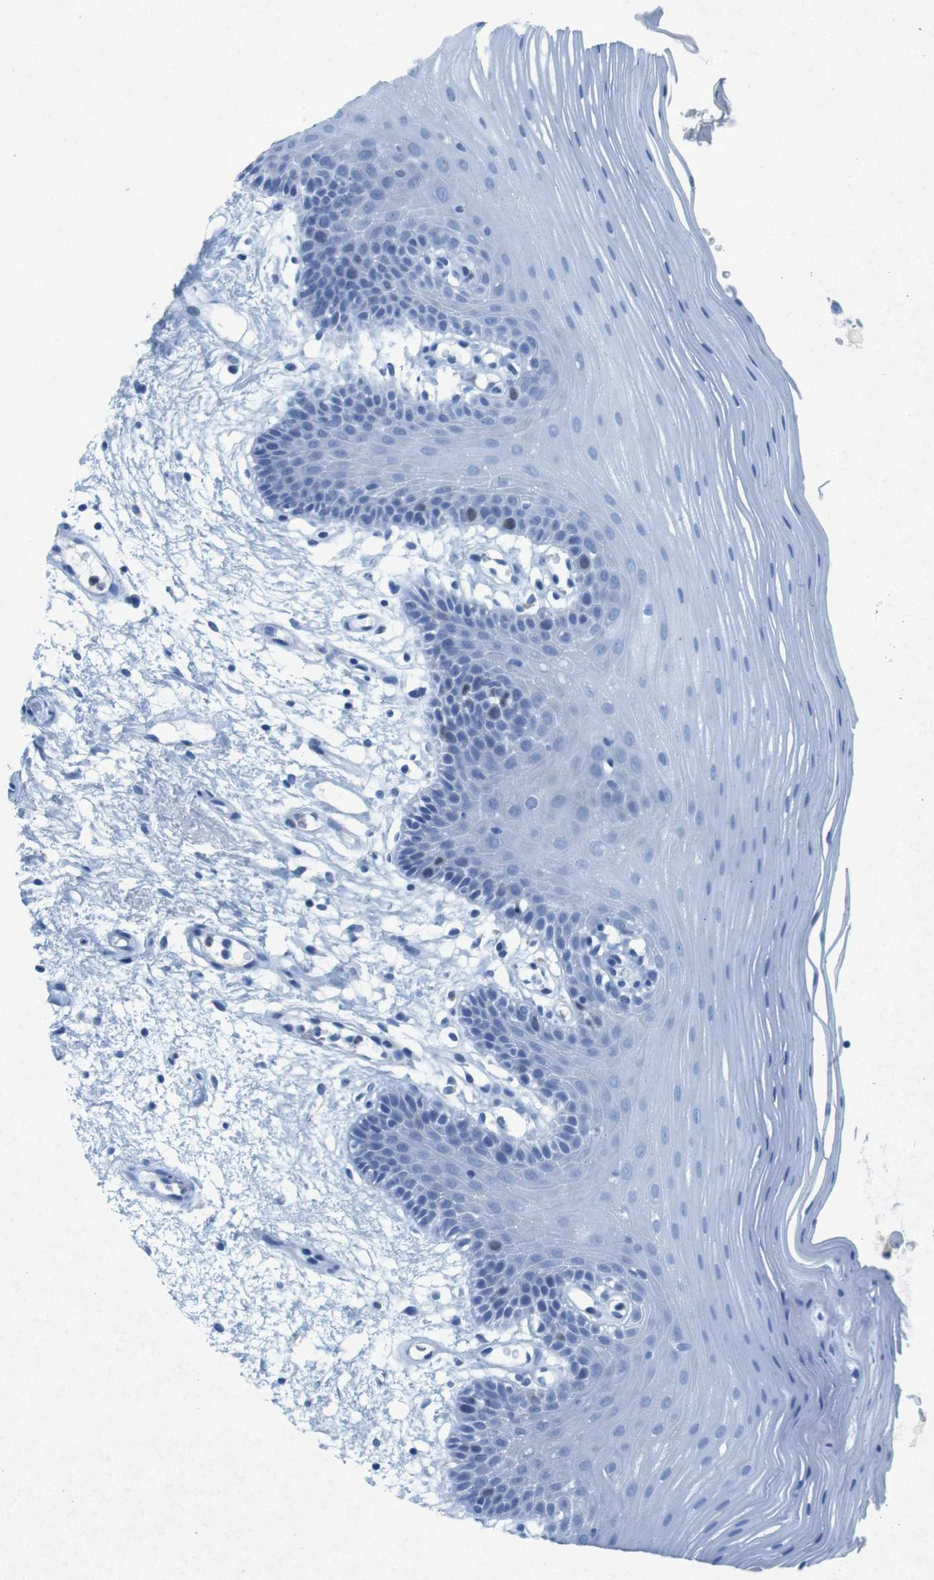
{"staining": {"intensity": "negative", "quantity": "none", "location": "none"}, "tissue": "oral mucosa", "cell_type": "Squamous epithelial cells", "image_type": "normal", "snomed": [{"axis": "morphology", "description": "Normal tissue, NOS"}, {"axis": "morphology", "description": "Squamous cell carcinoma, NOS"}, {"axis": "topography", "description": "Skeletal muscle"}, {"axis": "topography", "description": "Oral tissue"}, {"axis": "topography", "description": "Head-Neck"}], "caption": "Immunohistochemistry micrograph of normal oral mucosa stained for a protein (brown), which reveals no positivity in squamous epithelial cells.", "gene": "CTAG1B", "patient": {"sex": "male", "age": 71}}